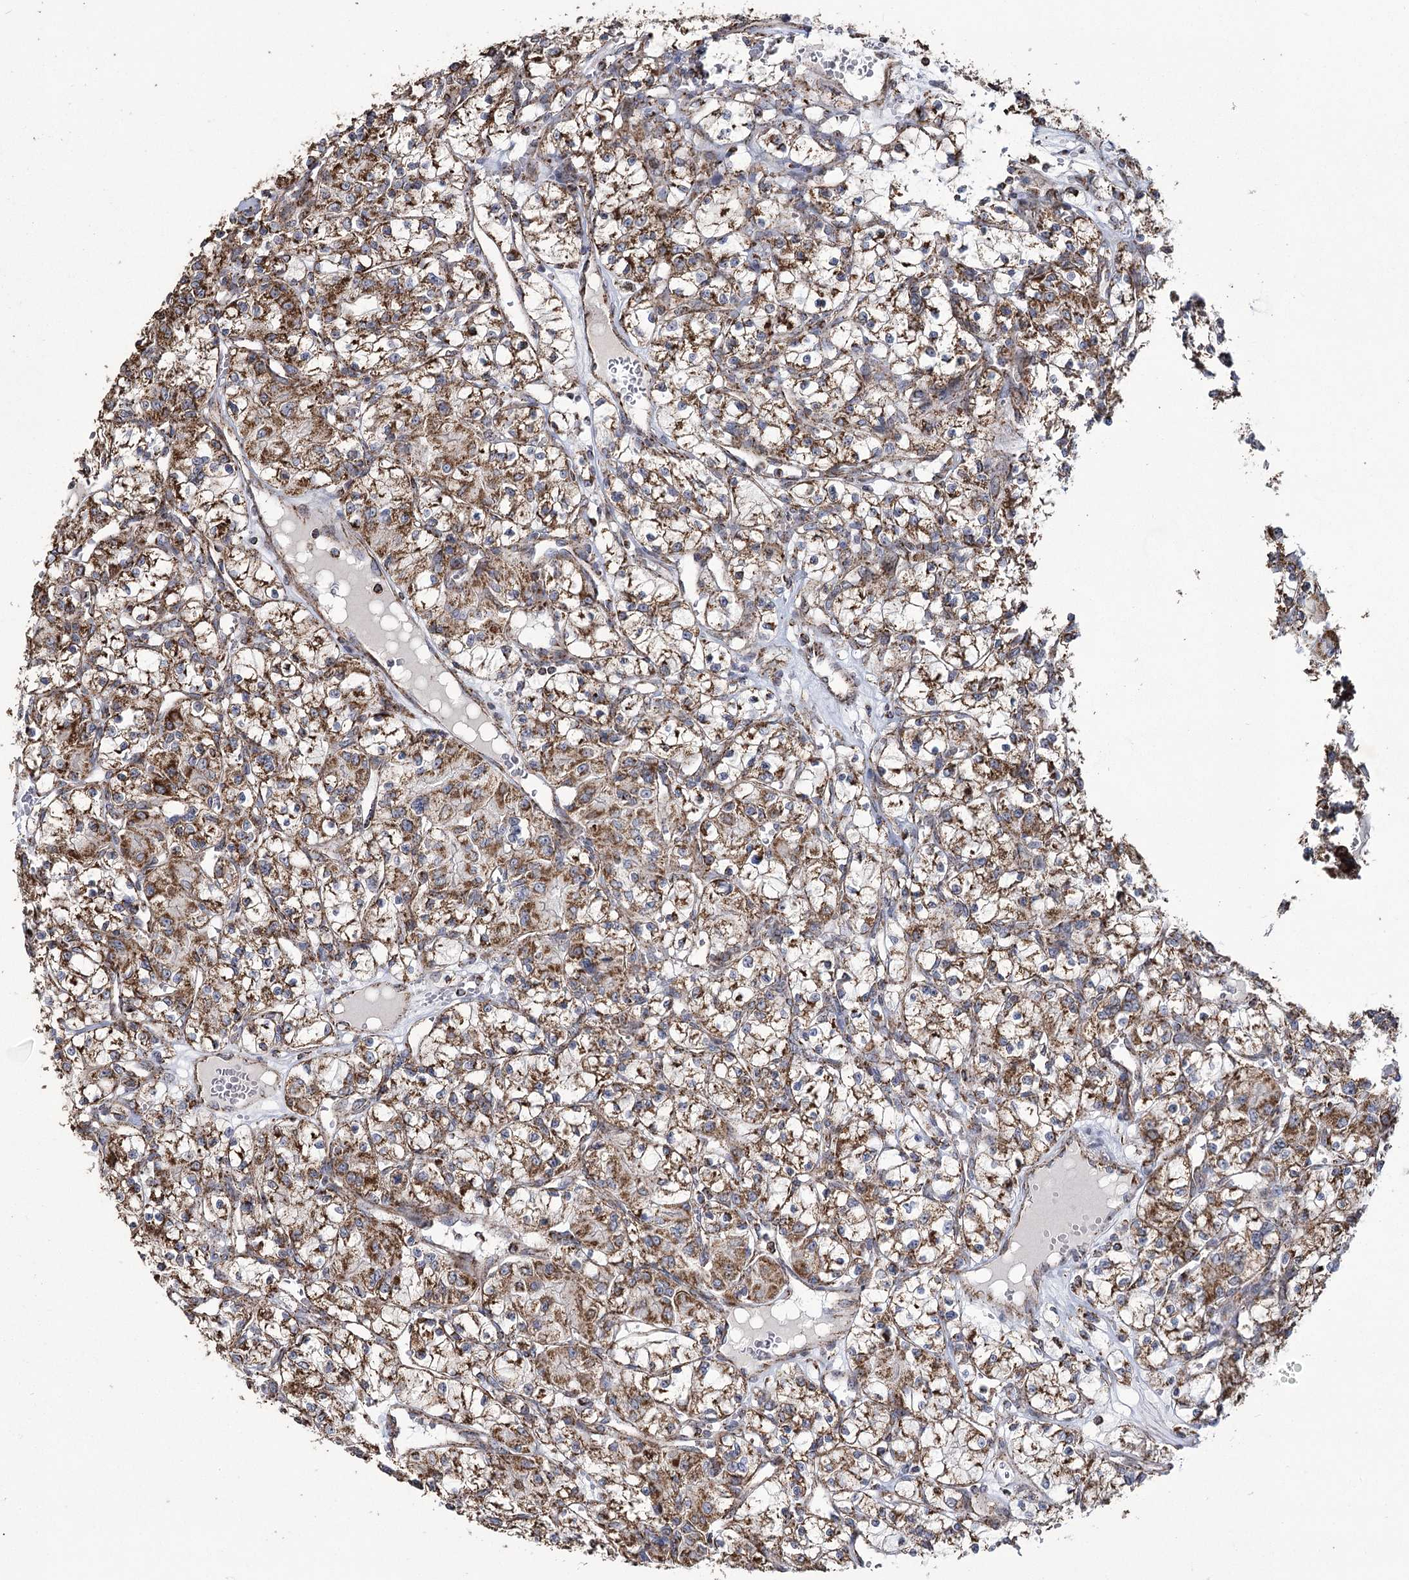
{"staining": {"intensity": "strong", "quantity": ">75%", "location": "cytoplasmic/membranous"}, "tissue": "renal cancer", "cell_type": "Tumor cells", "image_type": "cancer", "snomed": [{"axis": "morphology", "description": "Adenocarcinoma, NOS"}, {"axis": "topography", "description": "Kidney"}], "caption": "Immunohistochemical staining of adenocarcinoma (renal) demonstrates strong cytoplasmic/membranous protein positivity in approximately >75% of tumor cells. The staining was performed using DAB (3,3'-diaminobenzidine) to visualize the protein expression in brown, while the nuclei were stained in blue with hematoxylin (Magnification: 20x).", "gene": "RANBP3L", "patient": {"sex": "female", "age": 59}}